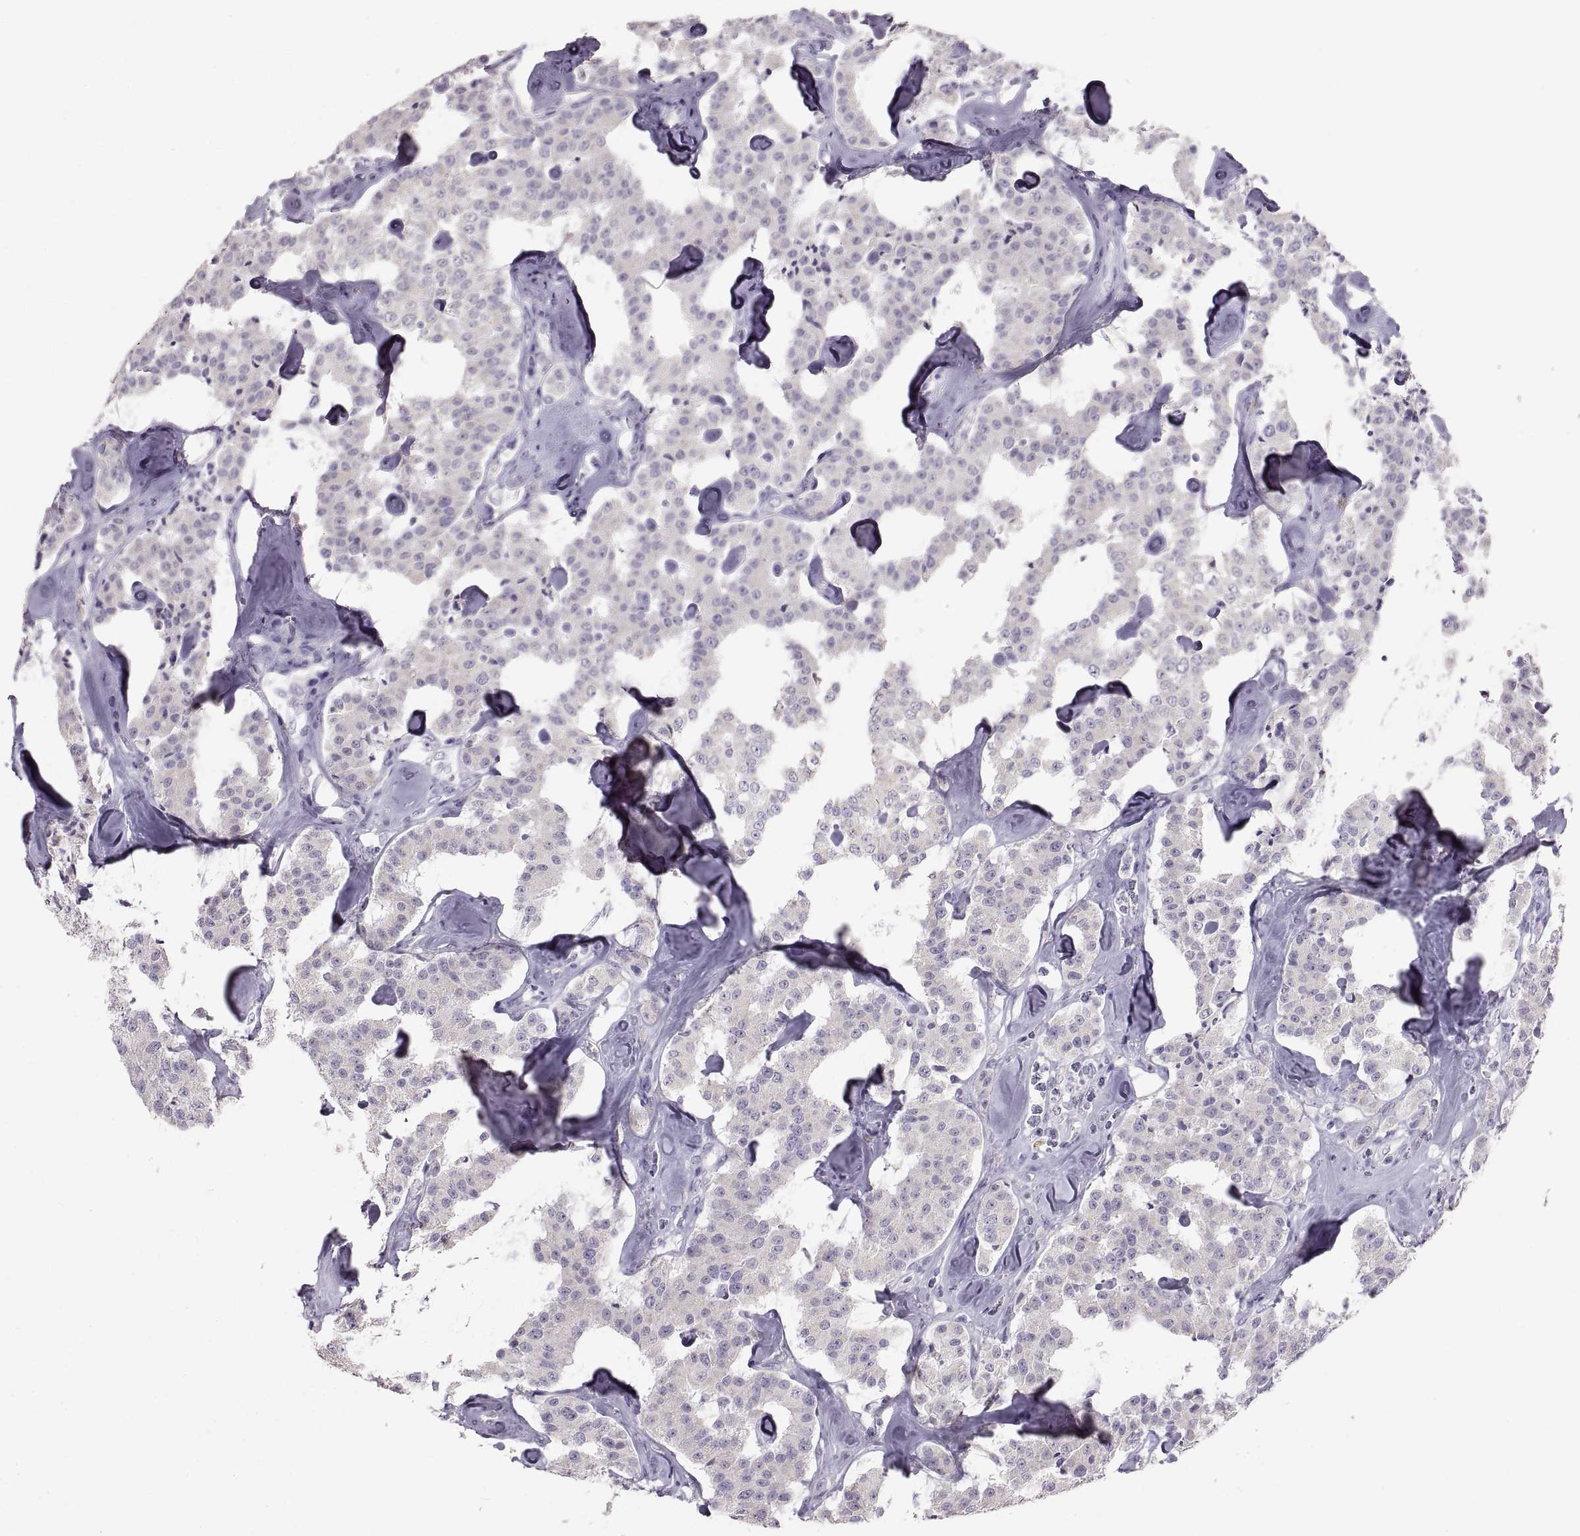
{"staining": {"intensity": "negative", "quantity": "none", "location": "none"}, "tissue": "carcinoid", "cell_type": "Tumor cells", "image_type": "cancer", "snomed": [{"axis": "morphology", "description": "Carcinoid, malignant, NOS"}, {"axis": "topography", "description": "Pancreas"}], "caption": "Immunohistochemistry of carcinoid shows no positivity in tumor cells.", "gene": "WBP2NL", "patient": {"sex": "male", "age": 41}}